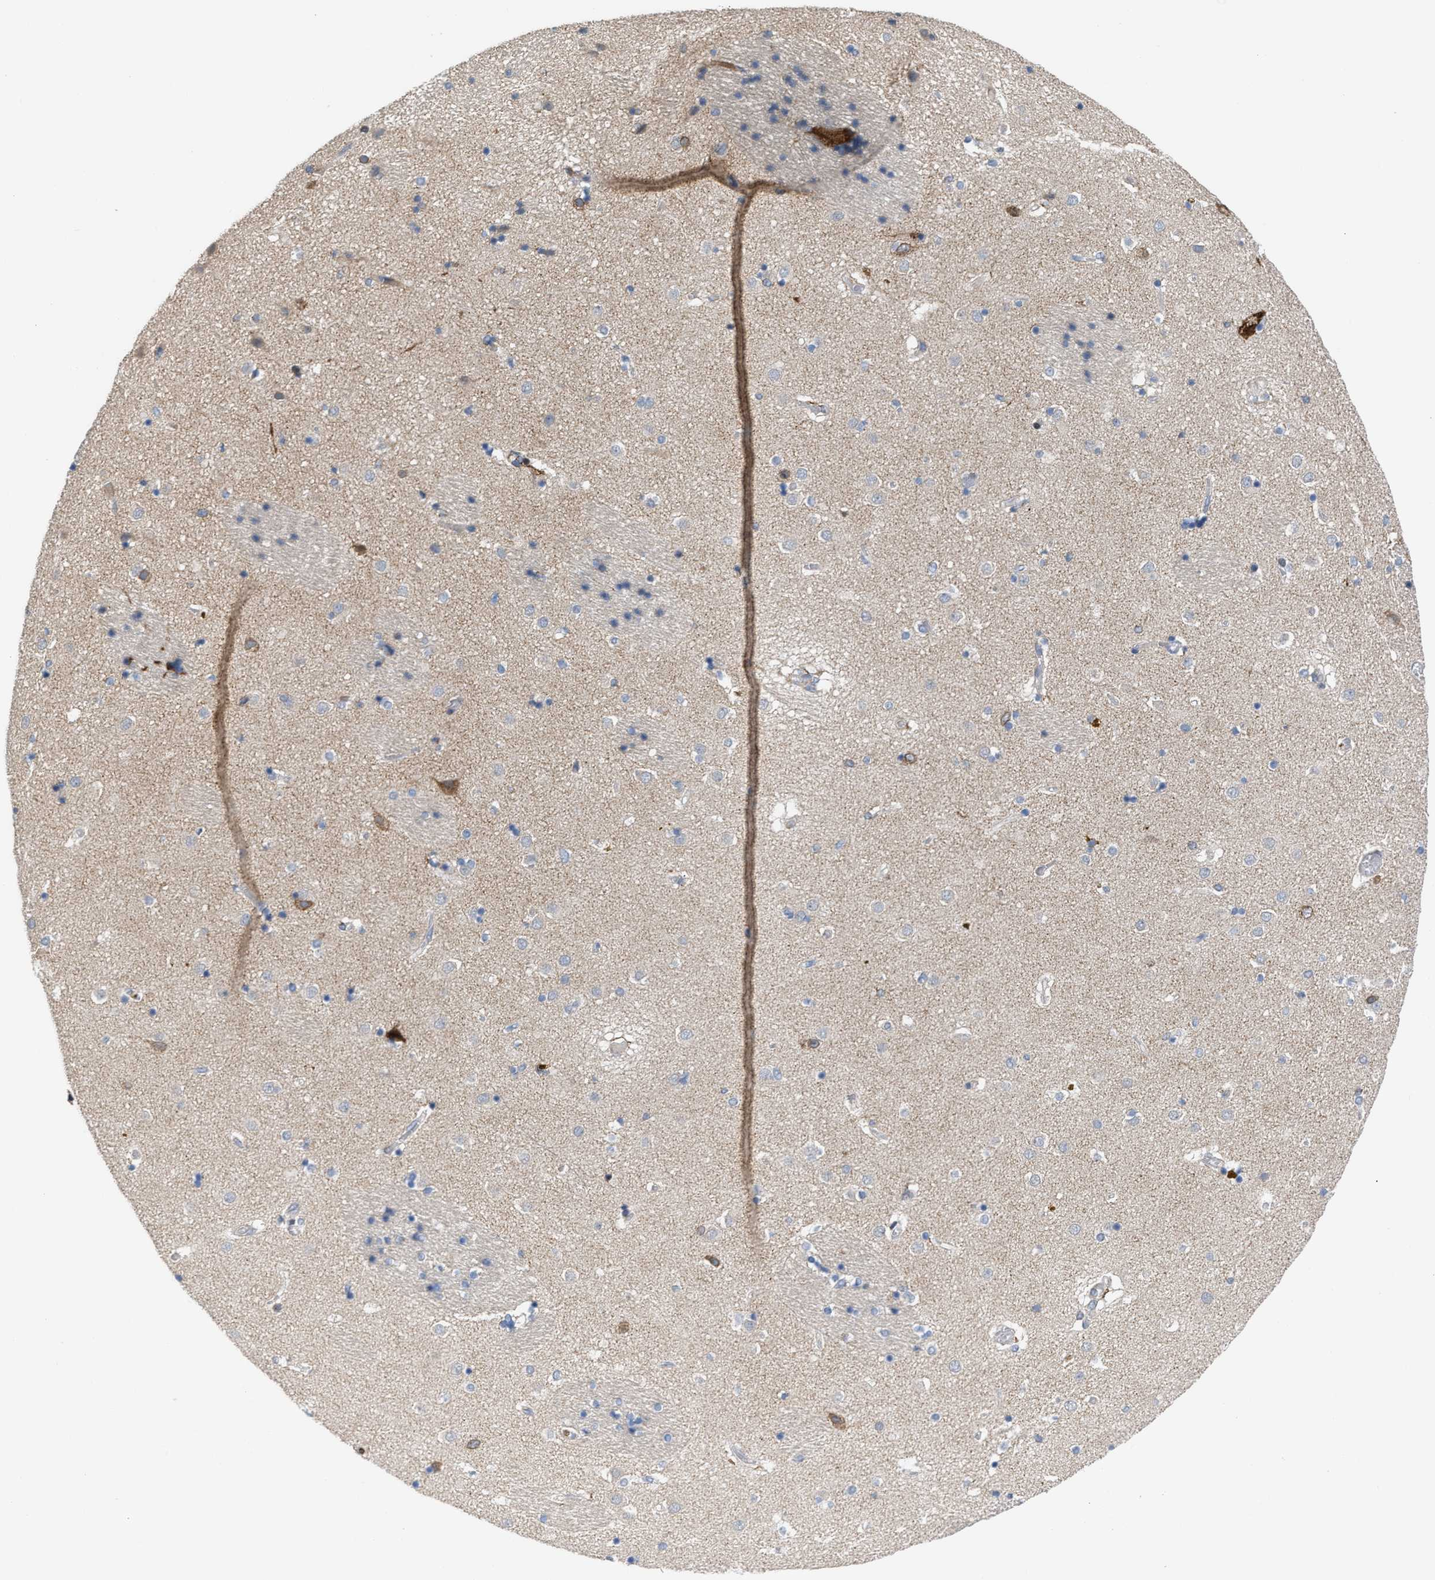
{"staining": {"intensity": "negative", "quantity": "none", "location": "none"}, "tissue": "caudate", "cell_type": "Glial cells", "image_type": "normal", "snomed": [{"axis": "morphology", "description": "Normal tissue, NOS"}, {"axis": "topography", "description": "Lateral ventricle wall"}], "caption": "This histopathology image is of benign caudate stained with IHC to label a protein in brown with the nuclei are counter-stained blue. There is no positivity in glial cells.", "gene": "ATP9A", "patient": {"sex": "male", "age": 70}}